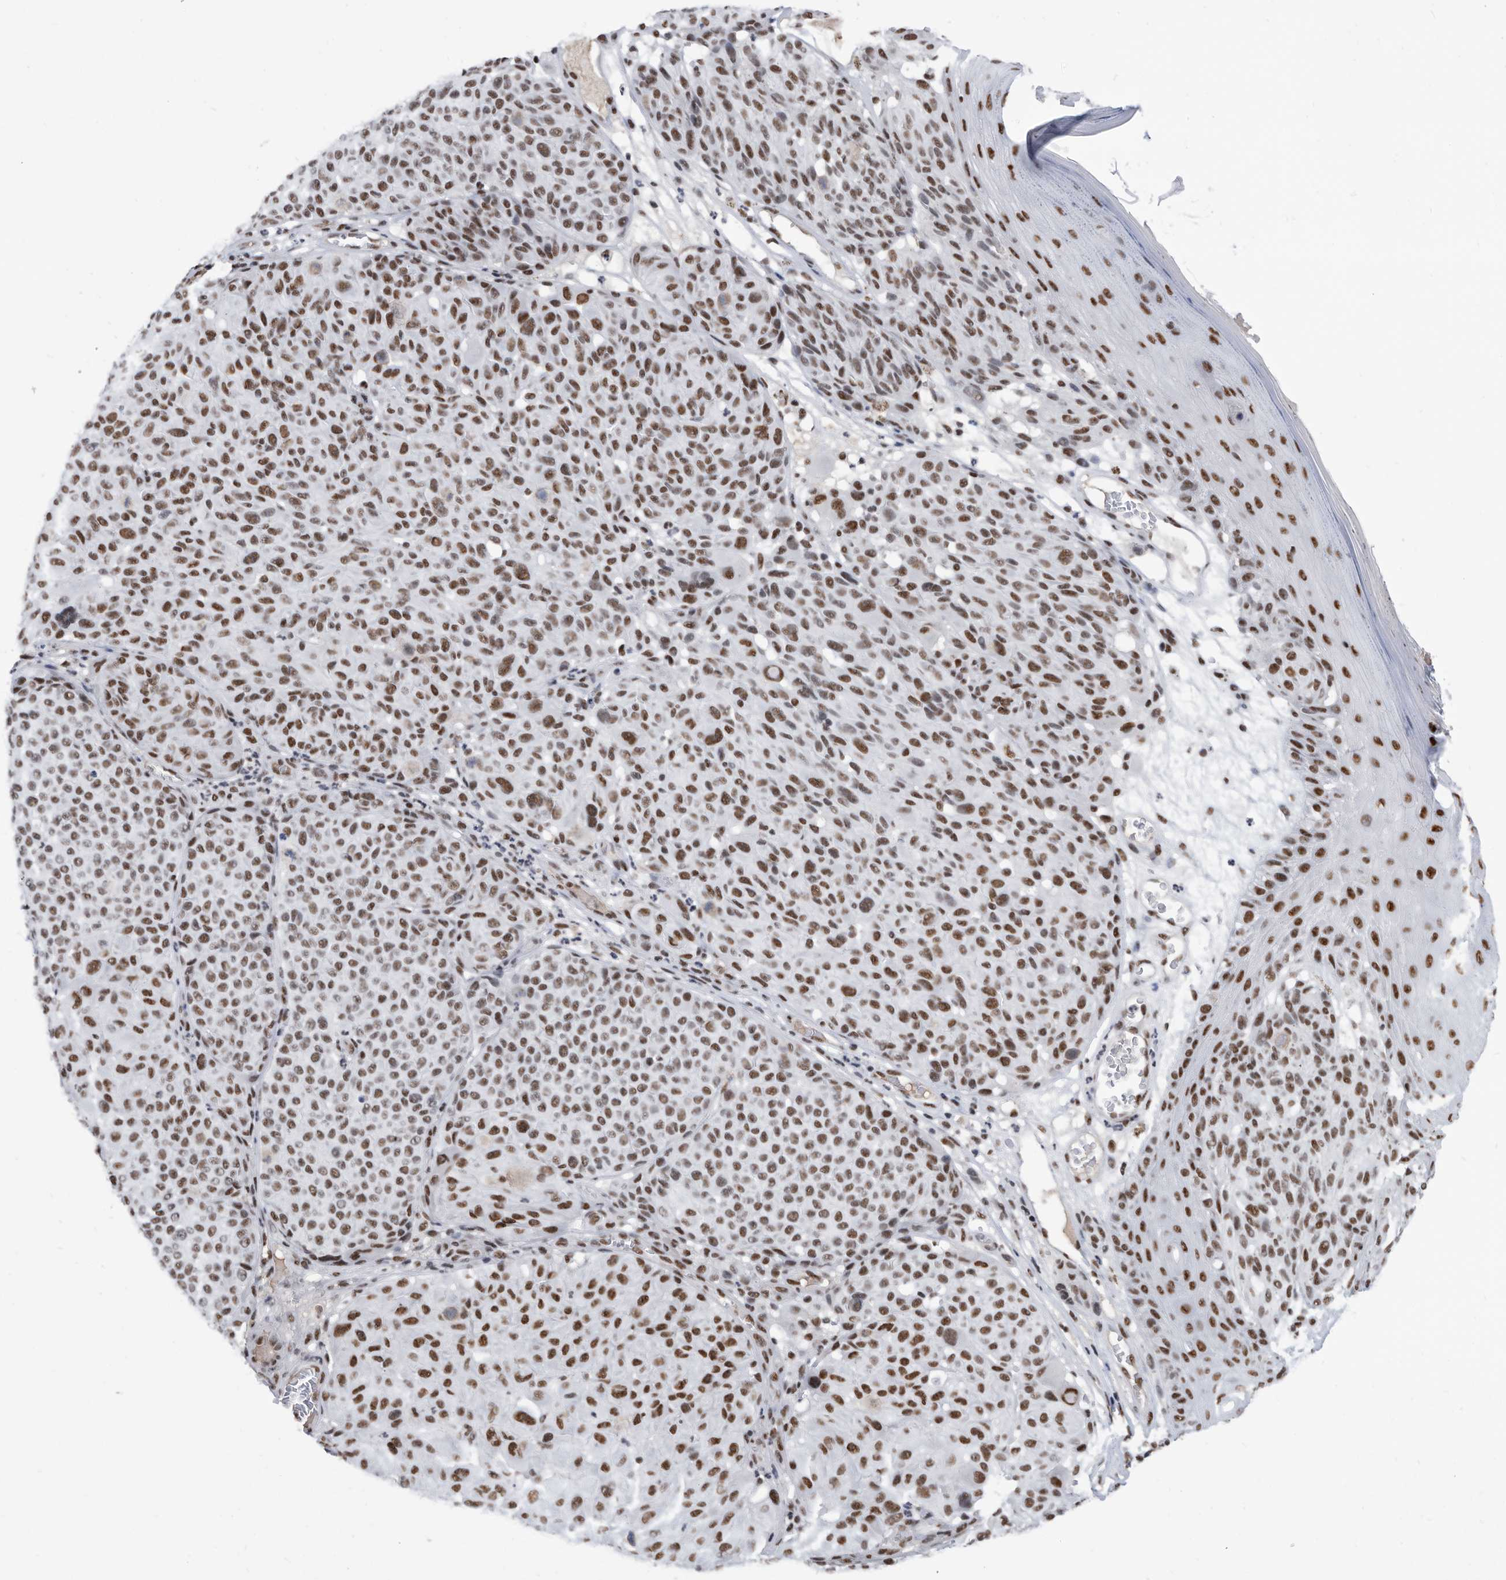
{"staining": {"intensity": "moderate", "quantity": ">75%", "location": "nuclear"}, "tissue": "melanoma", "cell_type": "Tumor cells", "image_type": "cancer", "snomed": [{"axis": "morphology", "description": "Malignant melanoma, NOS"}, {"axis": "topography", "description": "Skin"}], "caption": "High-power microscopy captured an IHC photomicrograph of melanoma, revealing moderate nuclear positivity in about >75% of tumor cells.", "gene": "SF3A1", "patient": {"sex": "male", "age": 83}}